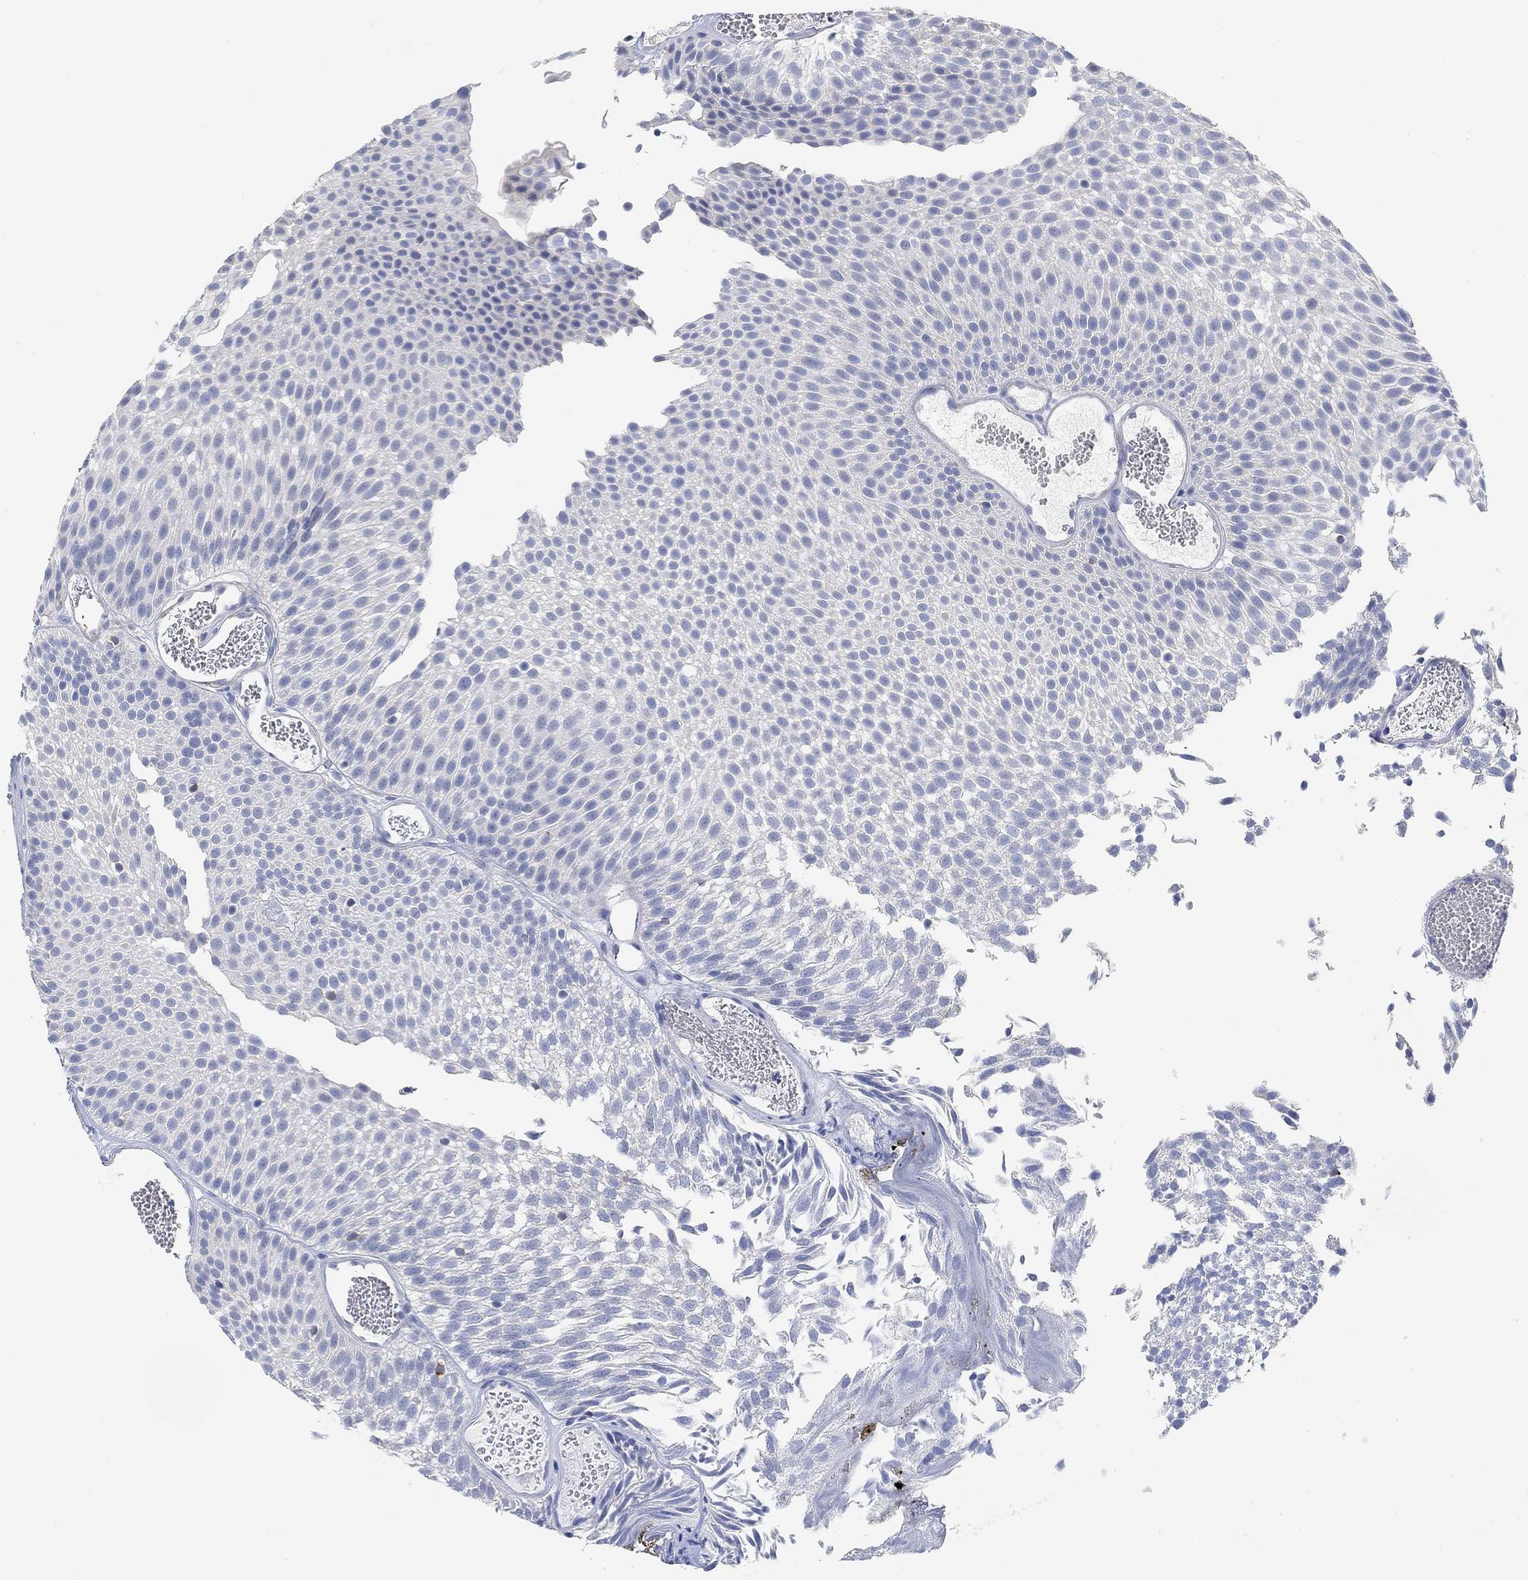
{"staining": {"intensity": "negative", "quantity": "none", "location": "none"}, "tissue": "urothelial cancer", "cell_type": "Tumor cells", "image_type": "cancer", "snomed": [{"axis": "morphology", "description": "Urothelial carcinoma, Low grade"}, {"axis": "topography", "description": "Urinary bladder"}], "caption": "Immunohistochemical staining of urothelial cancer shows no significant staining in tumor cells.", "gene": "VAT1L", "patient": {"sex": "male", "age": 52}}